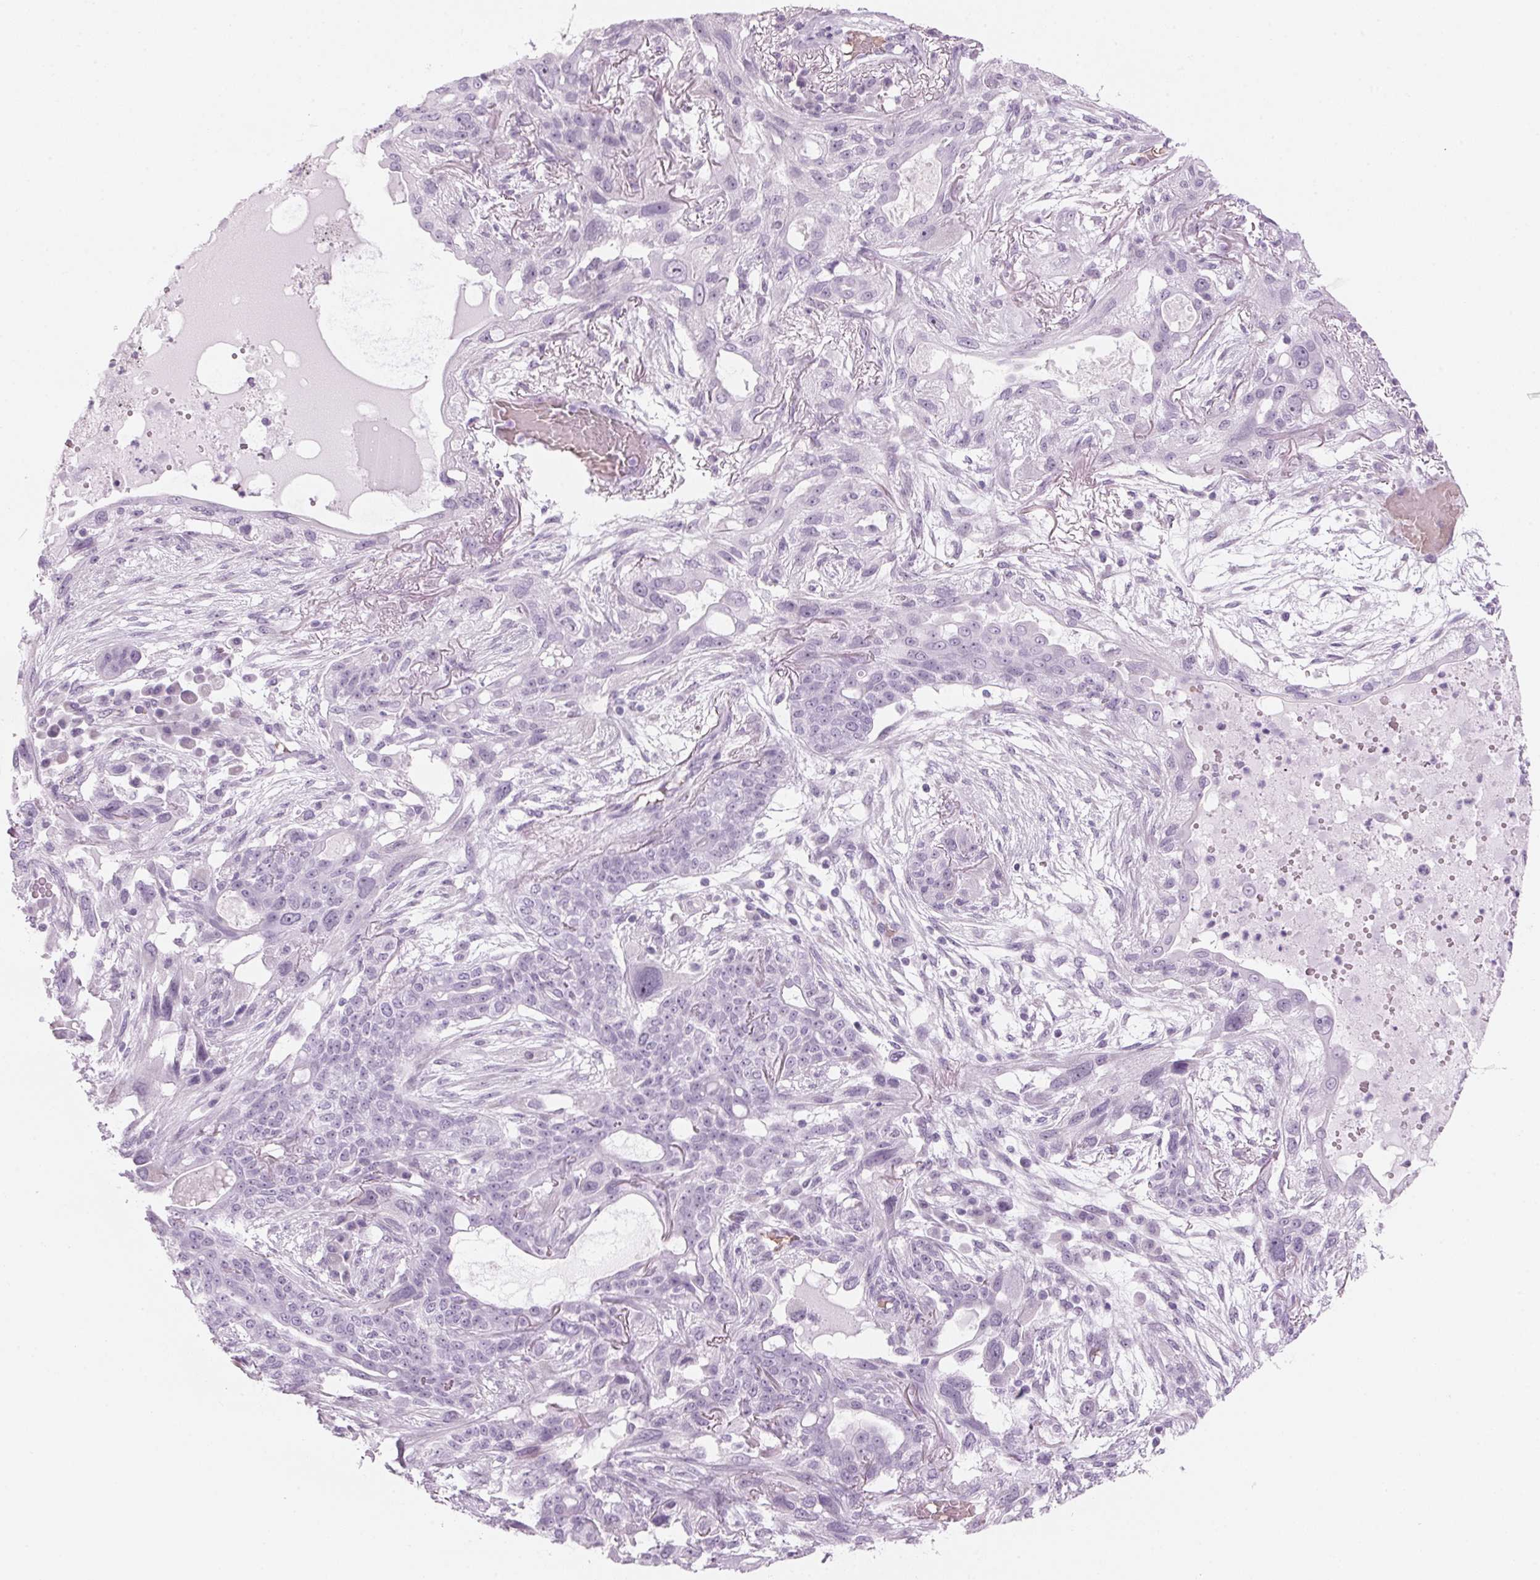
{"staining": {"intensity": "negative", "quantity": "none", "location": "none"}, "tissue": "lung cancer", "cell_type": "Tumor cells", "image_type": "cancer", "snomed": [{"axis": "morphology", "description": "Squamous cell carcinoma, NOS"}, {"axis": "topography", "description": "Lung"}], "caption": "Protein analysis of lung cancer reveals no significant staining in tumor cells.", "gene": "DNTTIP2", "patient": {"sex": "female", "age": 70}}